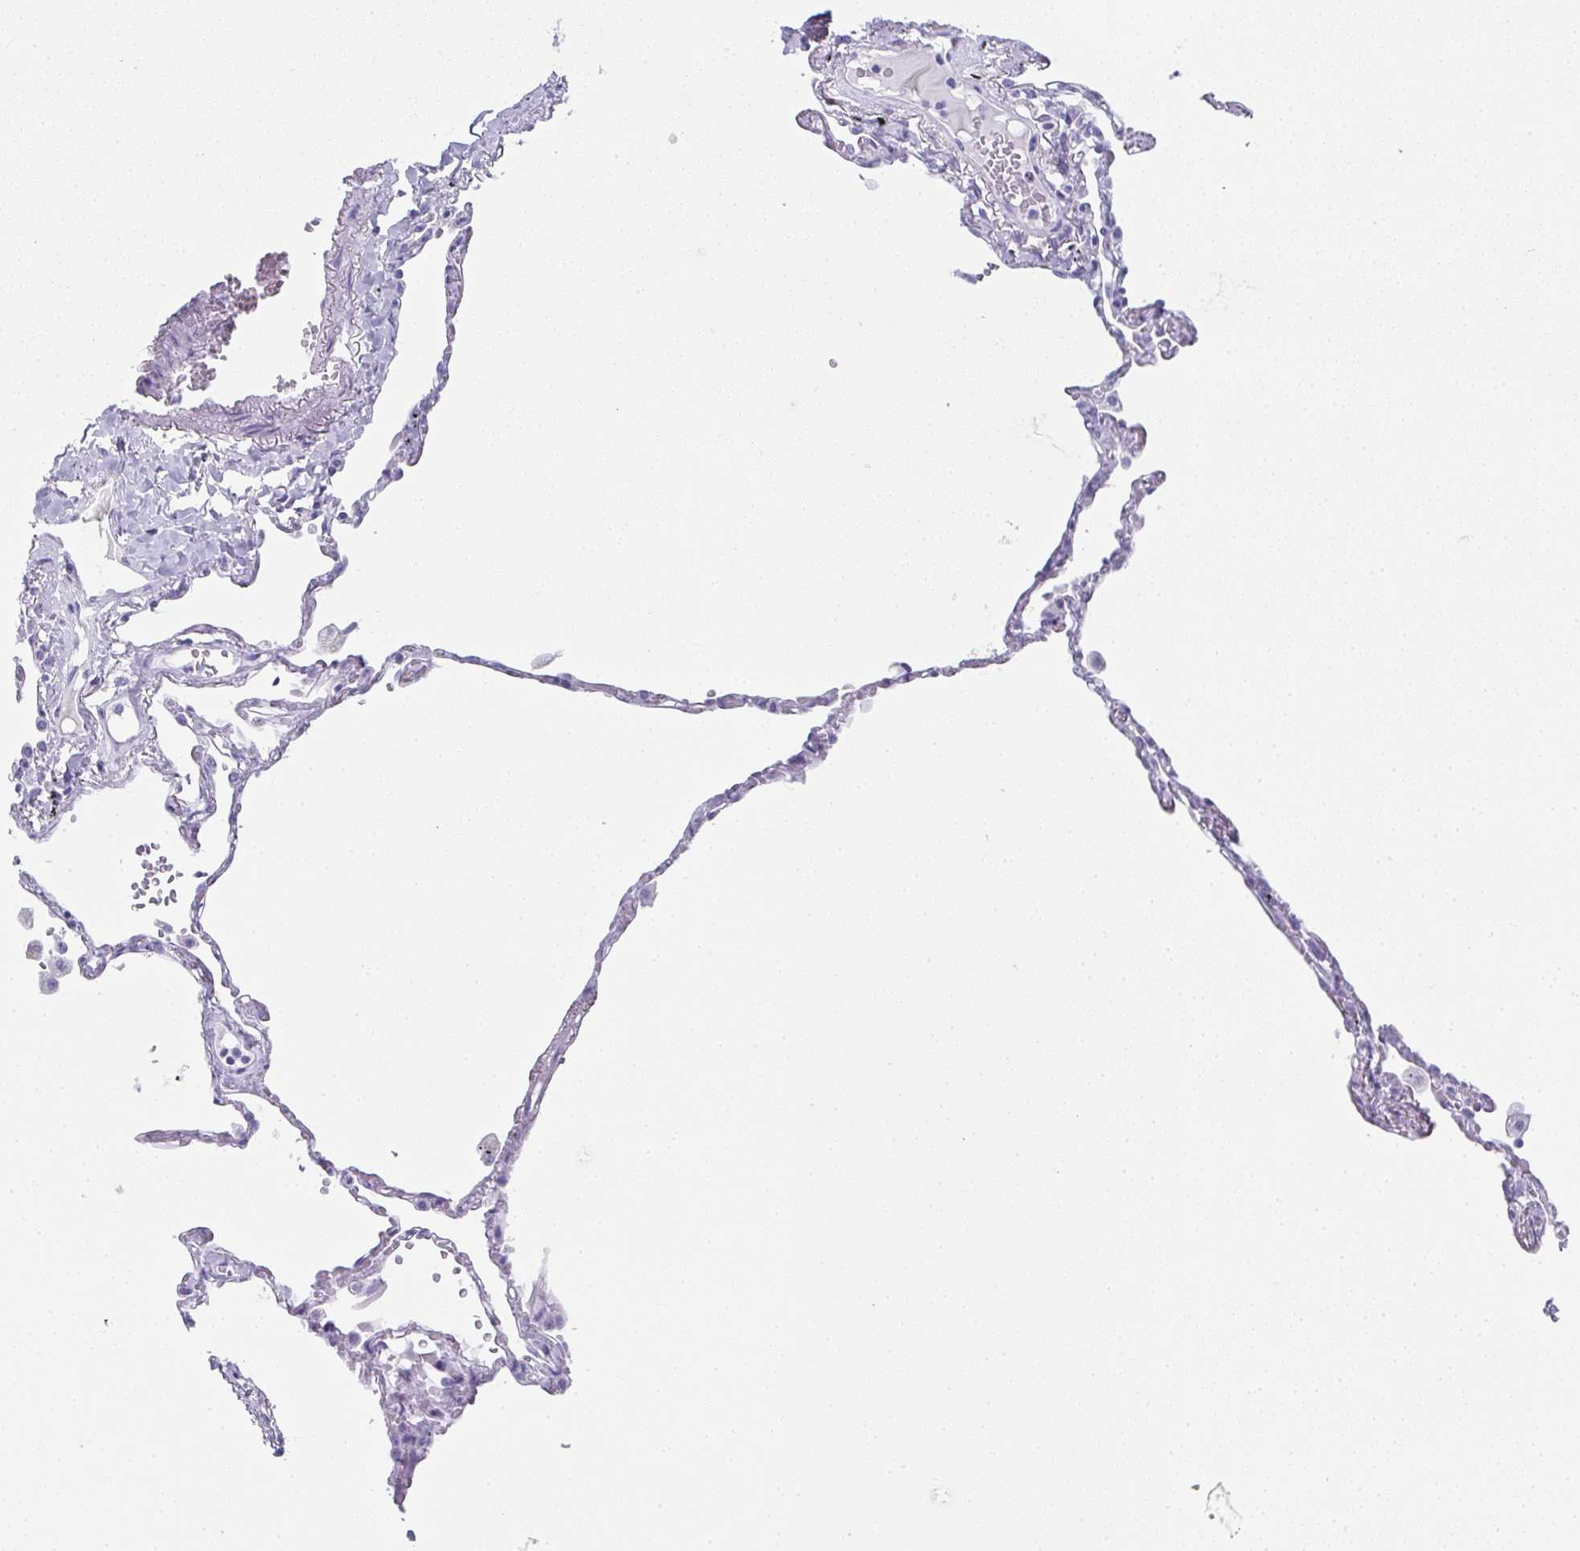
{"staining": {"intensity": "negative", "quantity": "none", "location": "none"}, "tissue": "lung", "cell_type": "Alveolar cells", "image_type": "normal", "snomed": [{"axis": "morphology", "description": "Normal tissue, NOS"}, {"axis": "topography", "description": "Lung"}], "caption": "This is an immunohistochemistry (IHC) photomicrograph of benign human lung. There is no positivity in alveolar cells.", "gene": "SYCP1", "patient": {"sex": "female", "age": 67}}